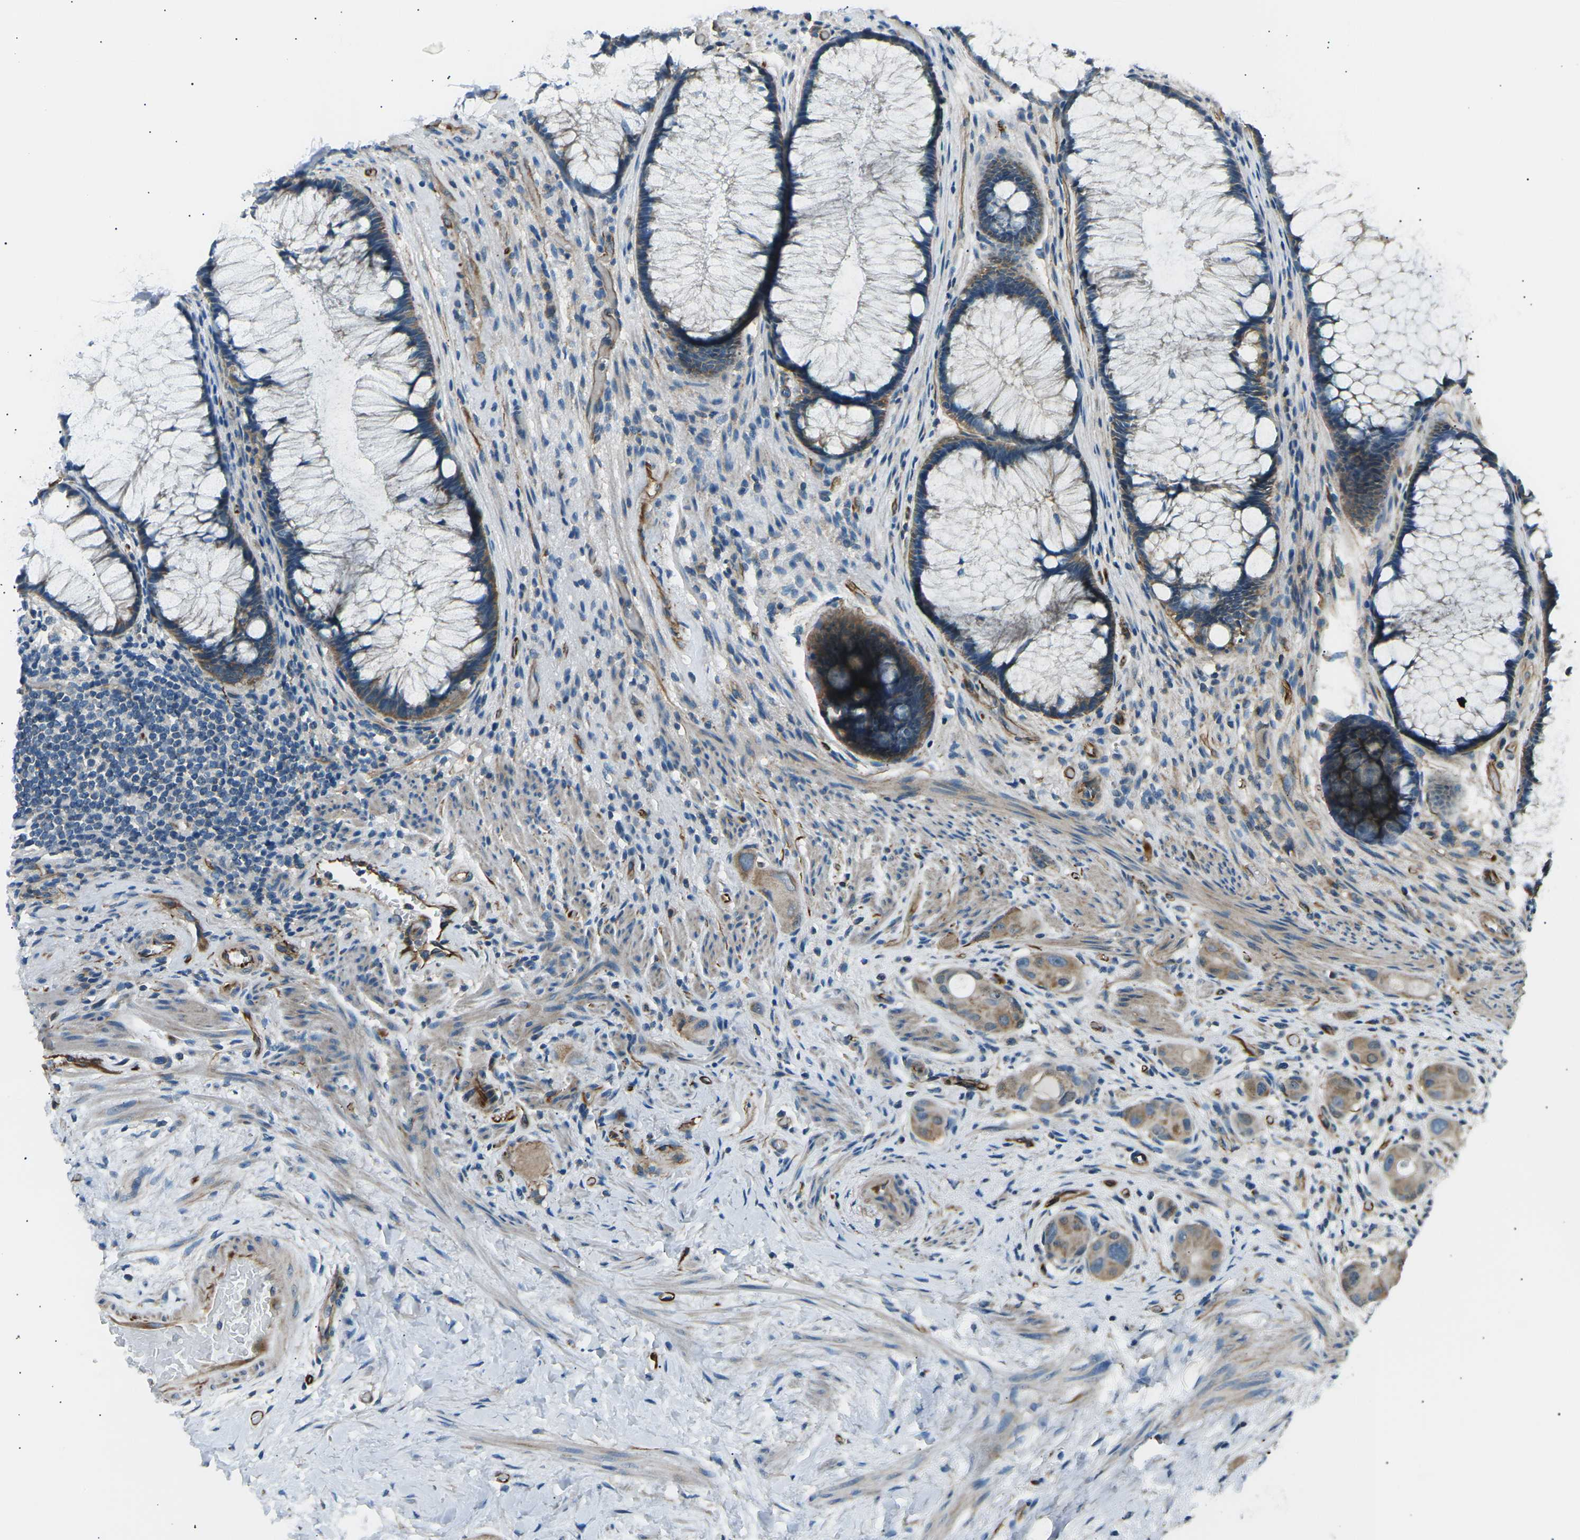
{"staining": {"intensity": "weak", "quantity": "25%-75%", "location": "cytoplasmic/membranous"}, "tissue": "colorectal cancer", "cell_type": "Tumor cells", "image_type": "cancer", "snomed": [{"axis": "morphology", "description": "Adenocarcinoma, NOS"}, {"axis": "topography", "description": "Rectum"}], "caption": "Protein expression analysis of human adenocarcinoma (colorectal) reveals weak cytoplasmic/membranous expression in about 25%-75% of tumor cells.", "gene": "SLK", "patient": {"sex": "male", "age": 51}}